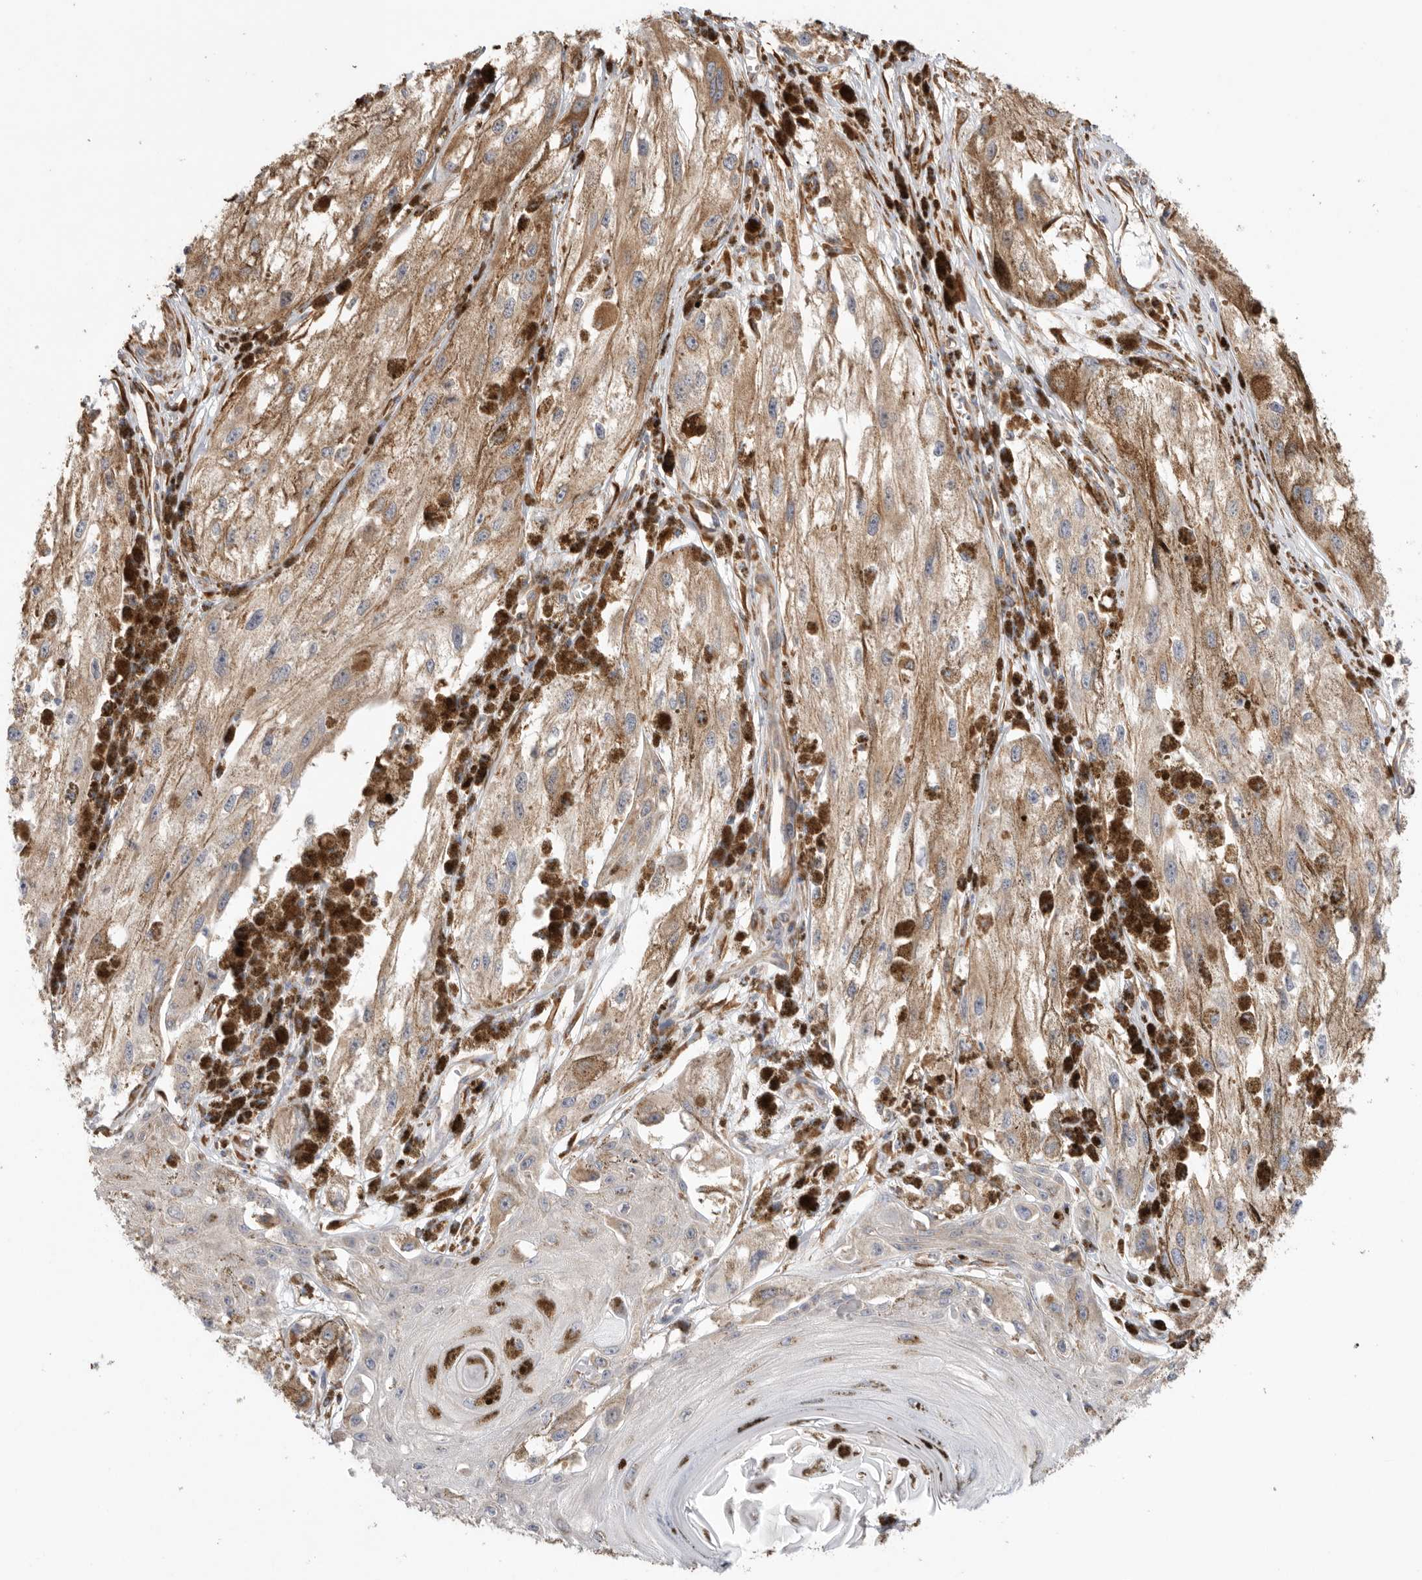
{"staining": {"intensity": "weak", "quantity": ">75%", "location": "cytoplasmic/membranous"}, "tissue": "melanoma", "cell_type": "Tumor cells", "image_type": "cancer", "snomed": [{"axis": "morphology", "description": "Malignant melanoma, NOS"}, {"axis": "topography", "description": "Skin"}], "caption": "Weak cytoplasmic/membranous protein positivity is appreciated in about >75% of tumor cells in melanoma.", "gene": "BLOC1S5", "patient": {"sex": "male", "age": 88}}